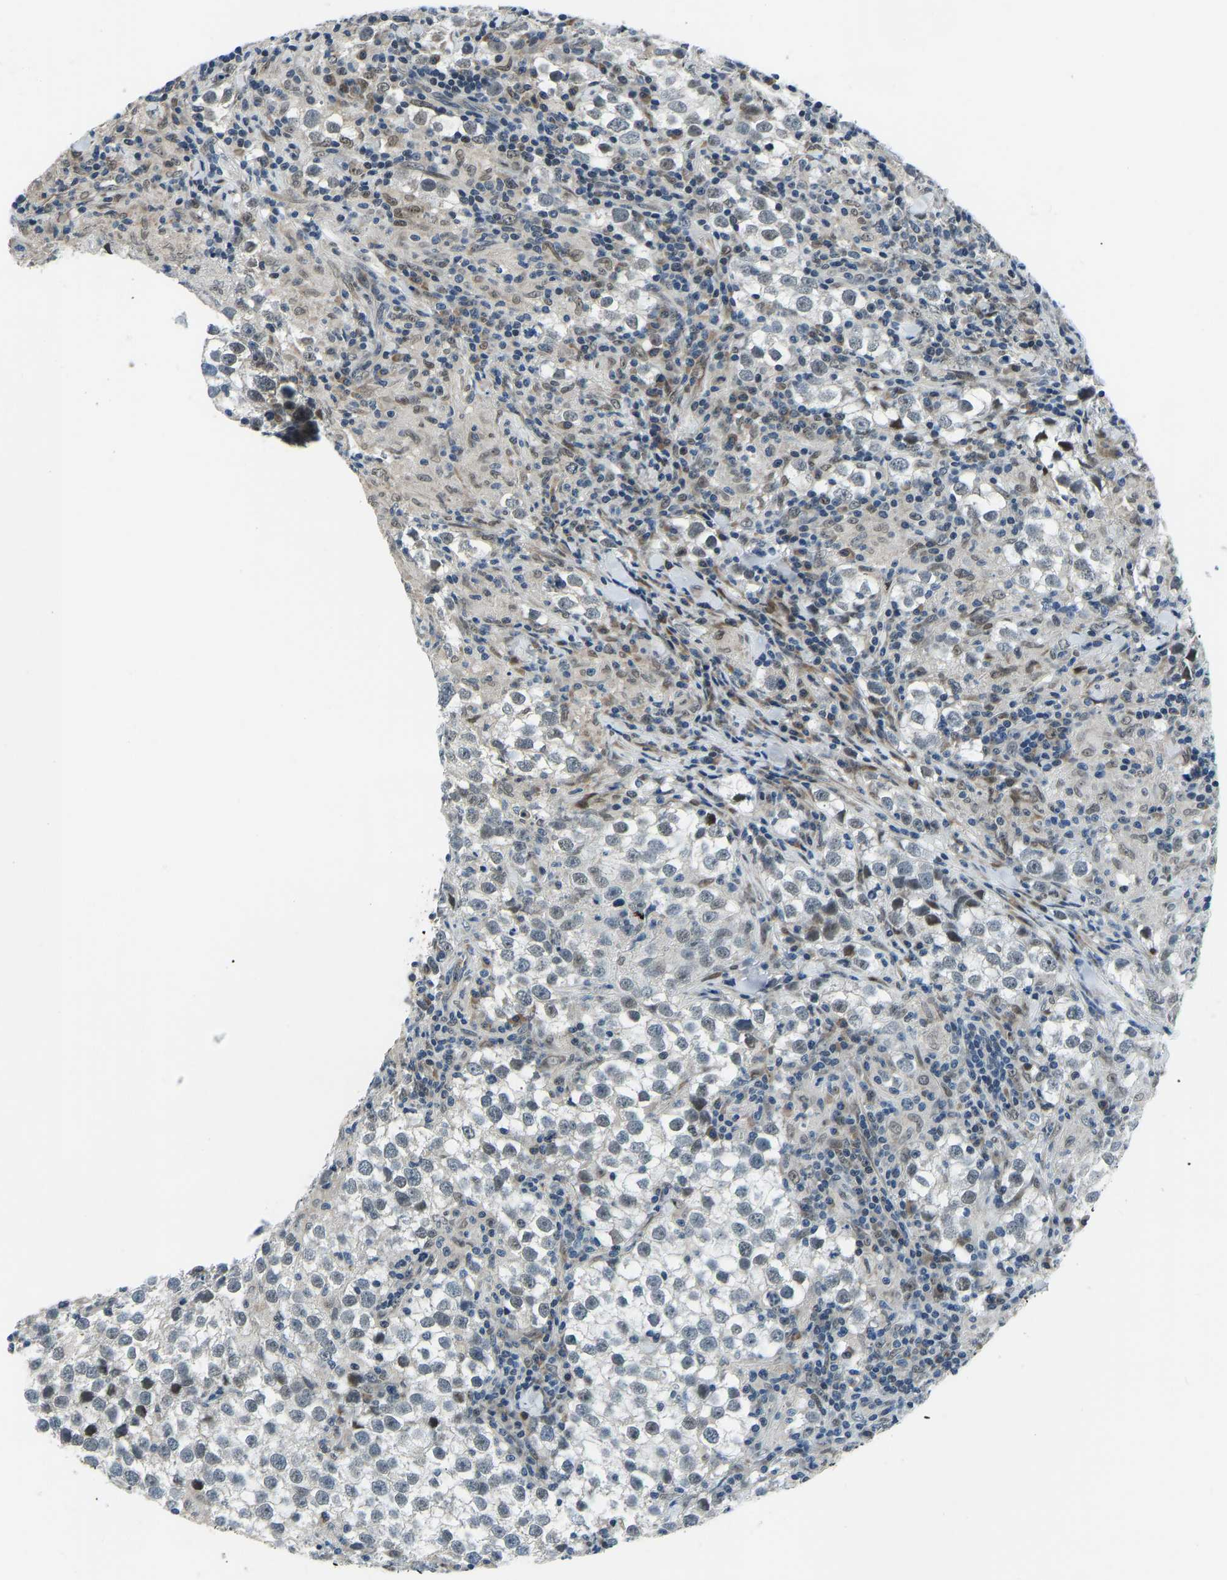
{"staining": {"intensity": "moderate", "quantity": "<25%", "location": "nuclear"}, "tissue": "testis cancer", "cell_type": "Tumor cells", "image_type": "cancer", "snomed": [{"axis": "morphology", "description": "Seminoma, NOS"}, {"axis": "morphology", "description": "Carcinoma, Embryonal, NOS"}, {"axis": "topography", "description": "Testis"}], "caption": "Moderate nuclear expression for a protein is identified in approximately <25% of tumor cells of testis cancer (seminoma) using immunohistochemistry.", "gene": "RLIM", "patient": {"sex": "male", "age": 36}}